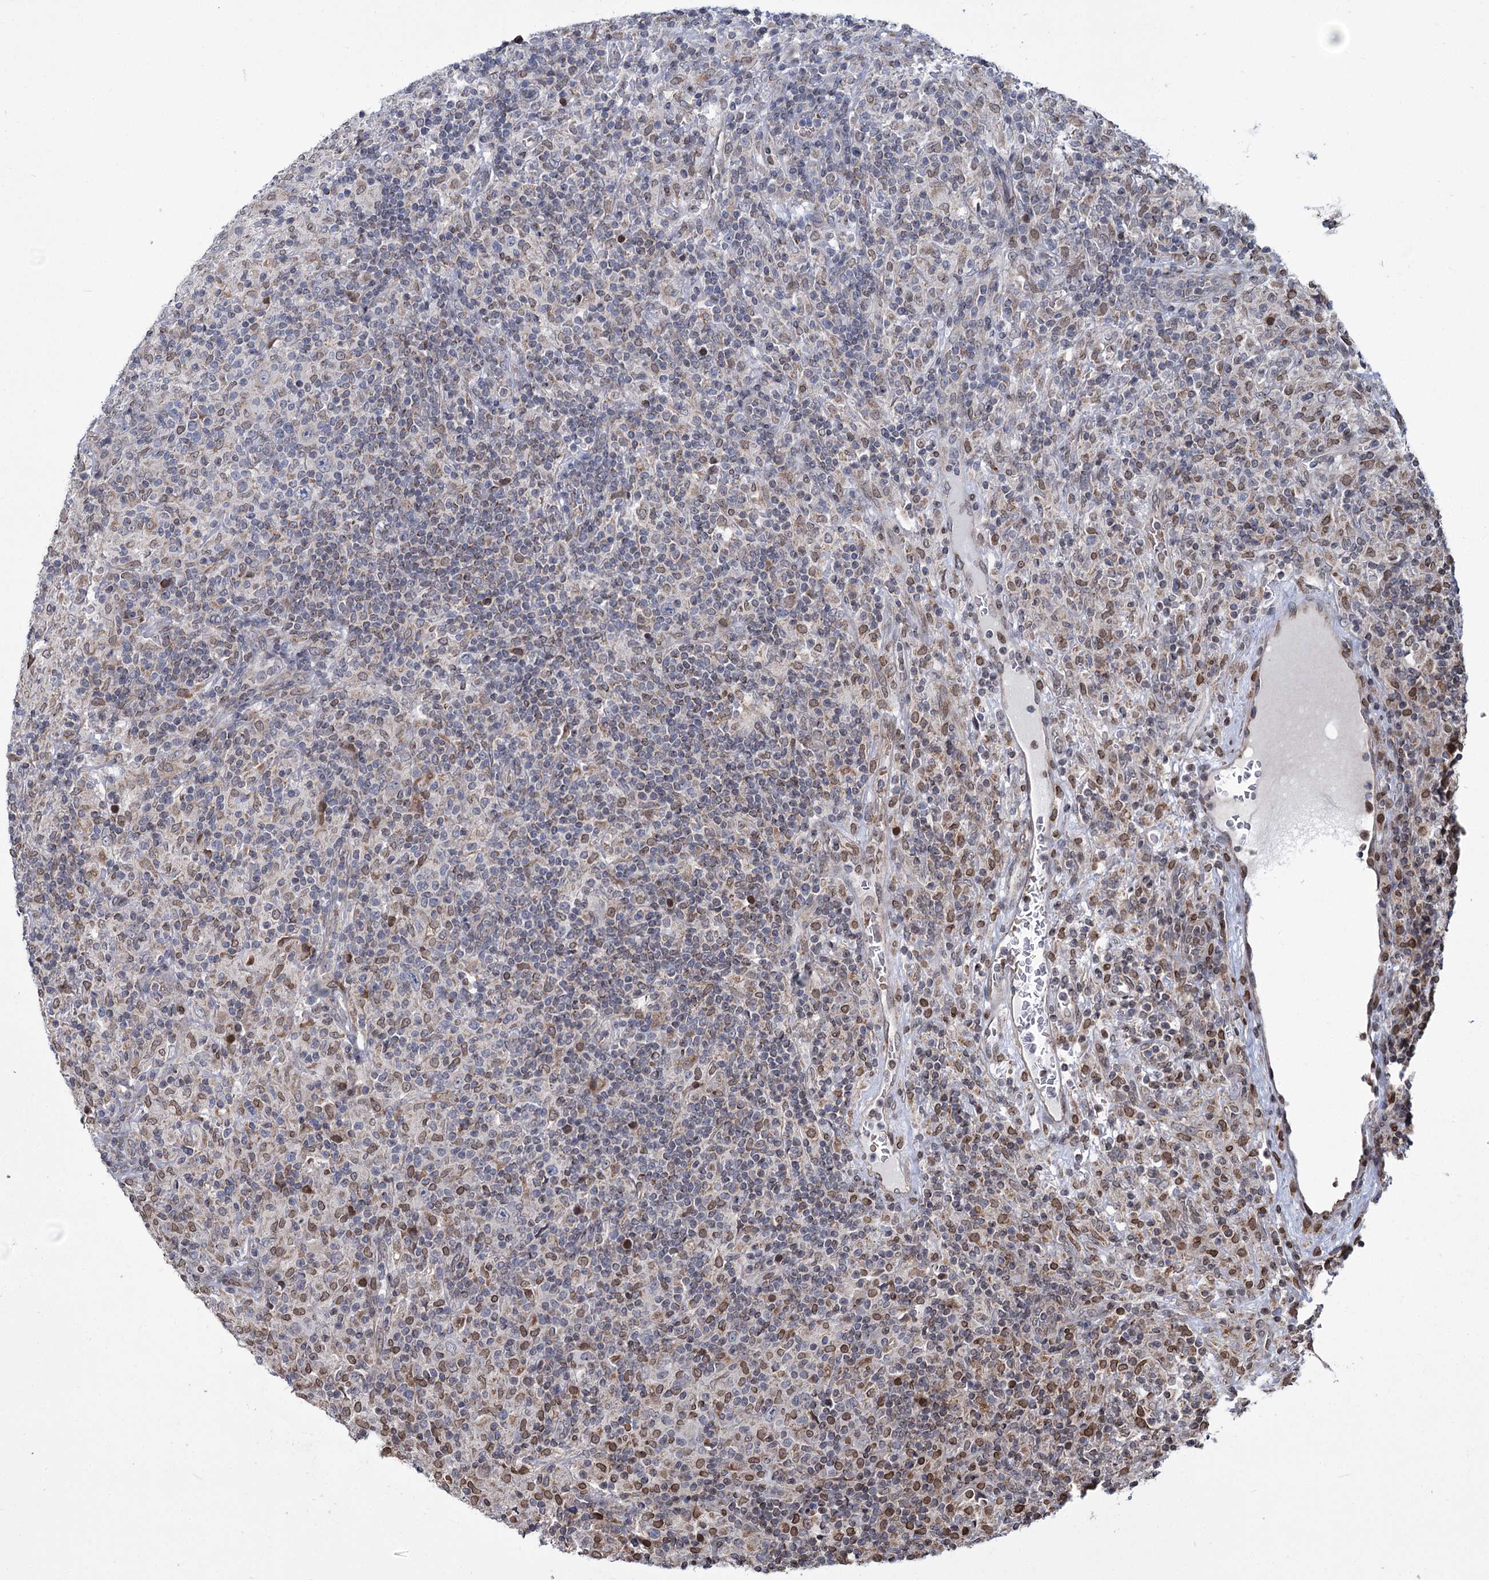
{"staining": {"intensity": "negative", "quantity": "none", "location": "none"}, "tissue": "lymphoma", "cell_type": "Tumor cells", "image_type": "cancer", "snomed": [{"axis": "morphology", "description": "Hodgkin's disease, NOS"}, {"axis": "topography", "description": "Lymph node"}], "caption": "Tumor cells show no significant positivity in lymphoma.", "gene": "CFAP46", "patient": {"sex": "male", "age": 70}}